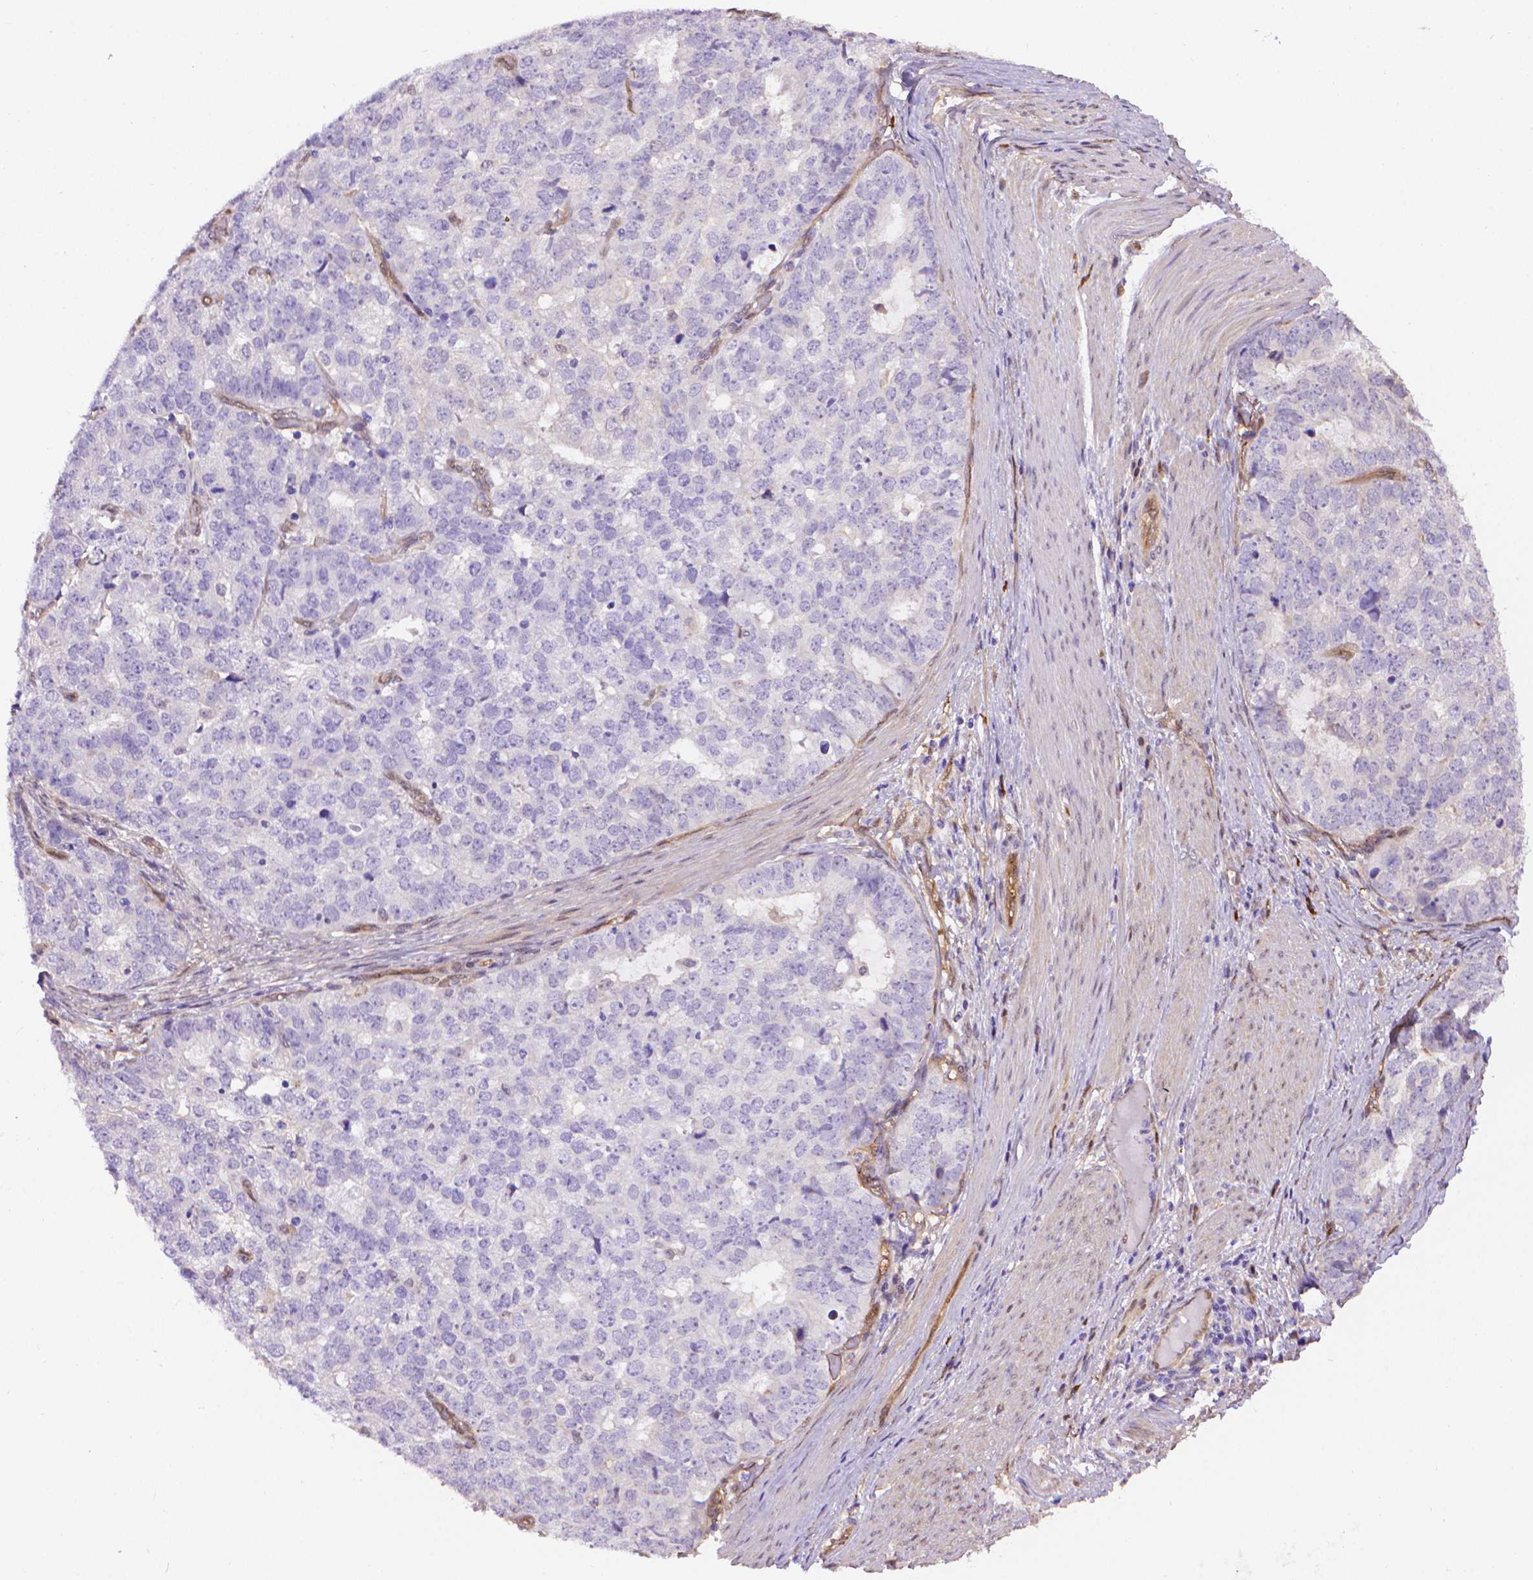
{"staining": {"intensity": "negative", "quantity": "none", "location": "none"}, "tissue": "stomach cancer", "cell_type": "Tumor cells", "image_type": "cancer", "snomed": [{"axis": "morphology", "description": "Adenocarcinoma, NOS"}, {"axis": "topography", "description": "Stomach"}], "caption": "Immunohistochemical staining of human adenocarcinoma (stomach) demonstrates no significant positivity in tumor cells.", "gene": "CLIC4", "patient": {"sex": "male", "age": 69}}